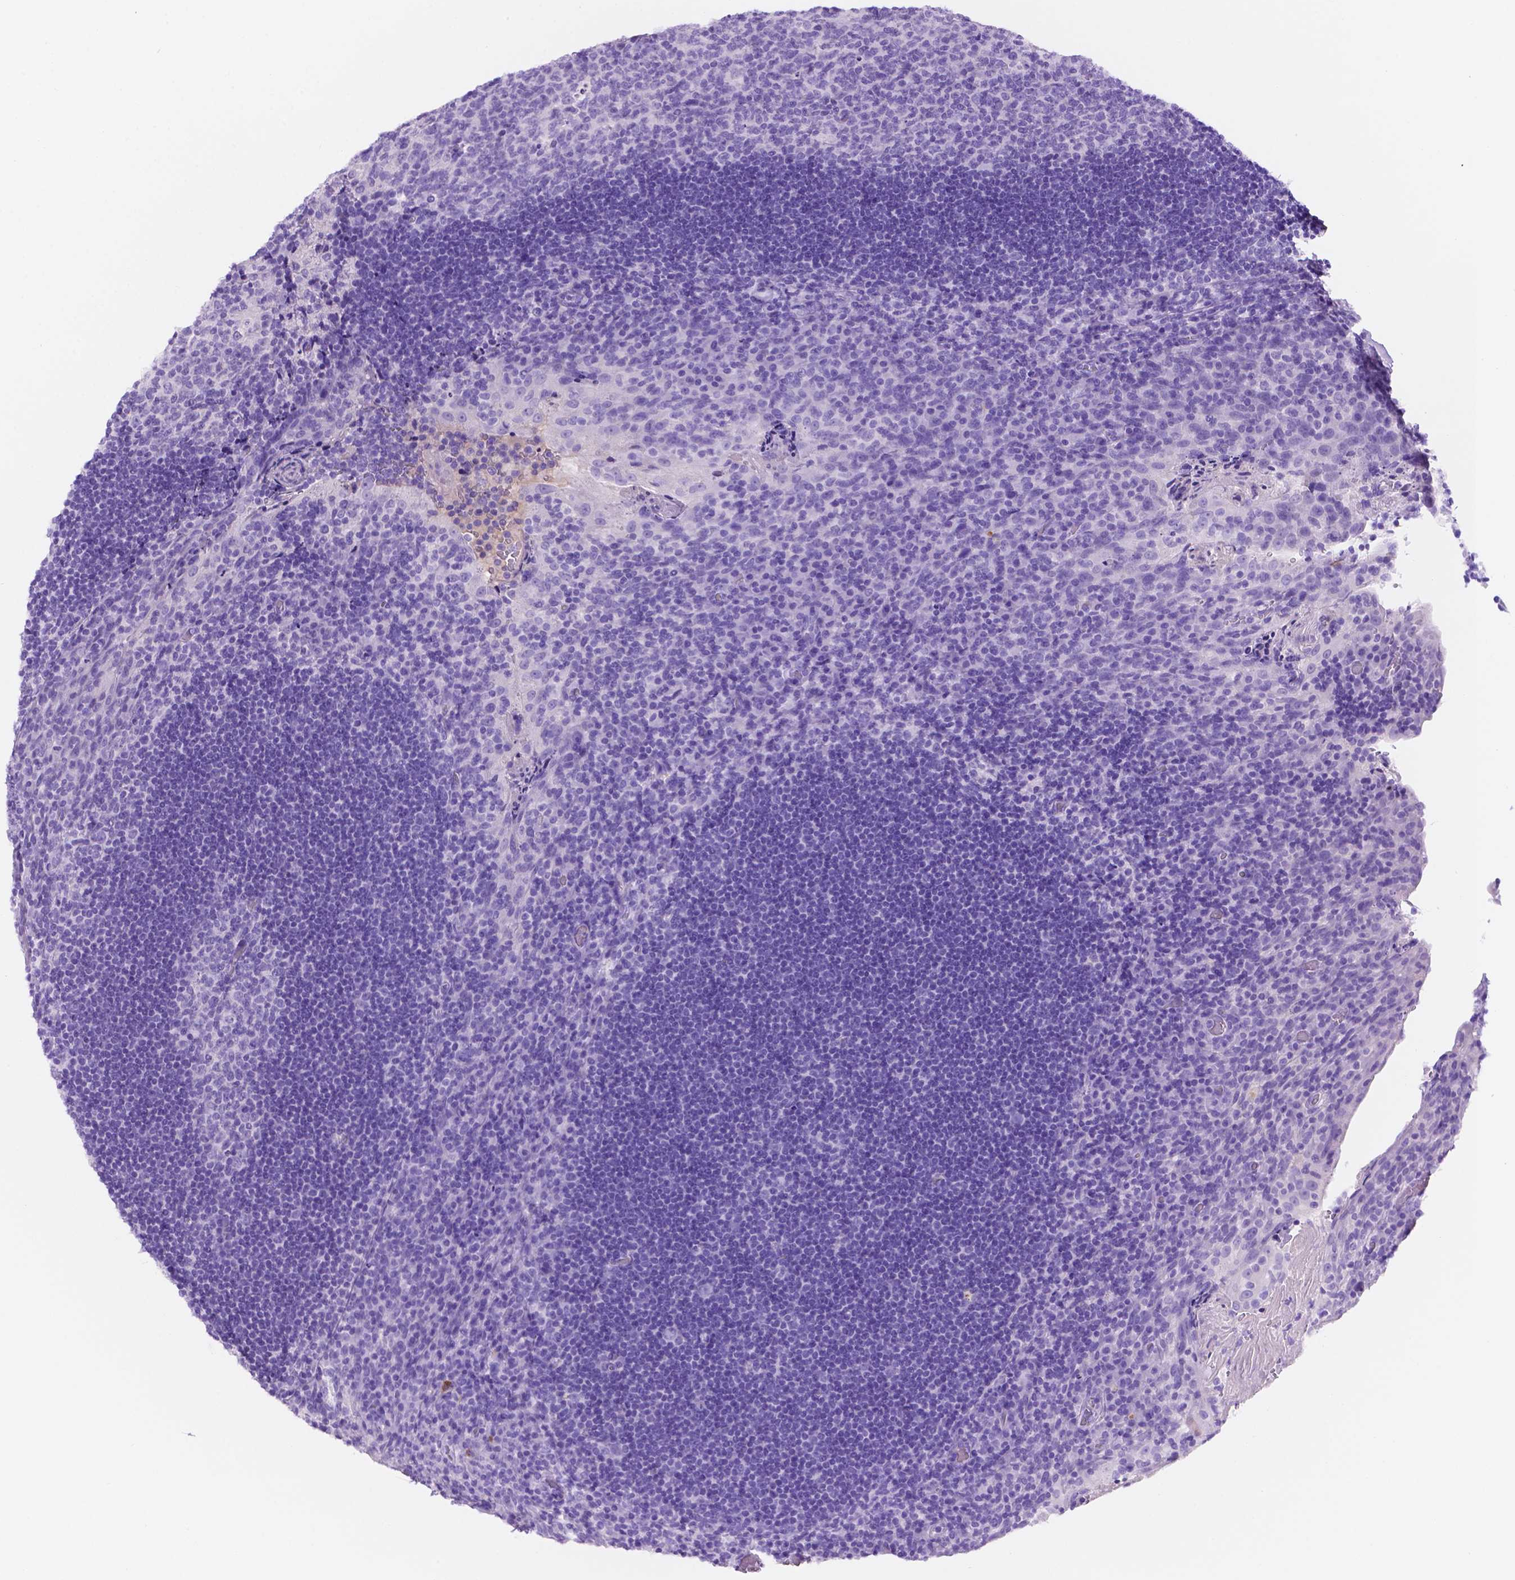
{"staining": {"intensity": "negative", "quantity": "none", "location": "none"}, "tissue": "tonsil", "cell_type": "Germinal center cells", "image_type": "normal", "snomed": [{"axis": "morphology", "description": "Normal tissue, NOS"}, {"axis": "topography", "description": "Tonsil"}], "caption": "This is a micrograph of immunohistochemistry (IHC) staining of normal tonsil, which shows no expression in germinal center cells.", "gene": "FOXB2", "patient": {"sex": "male", "age": 17}}